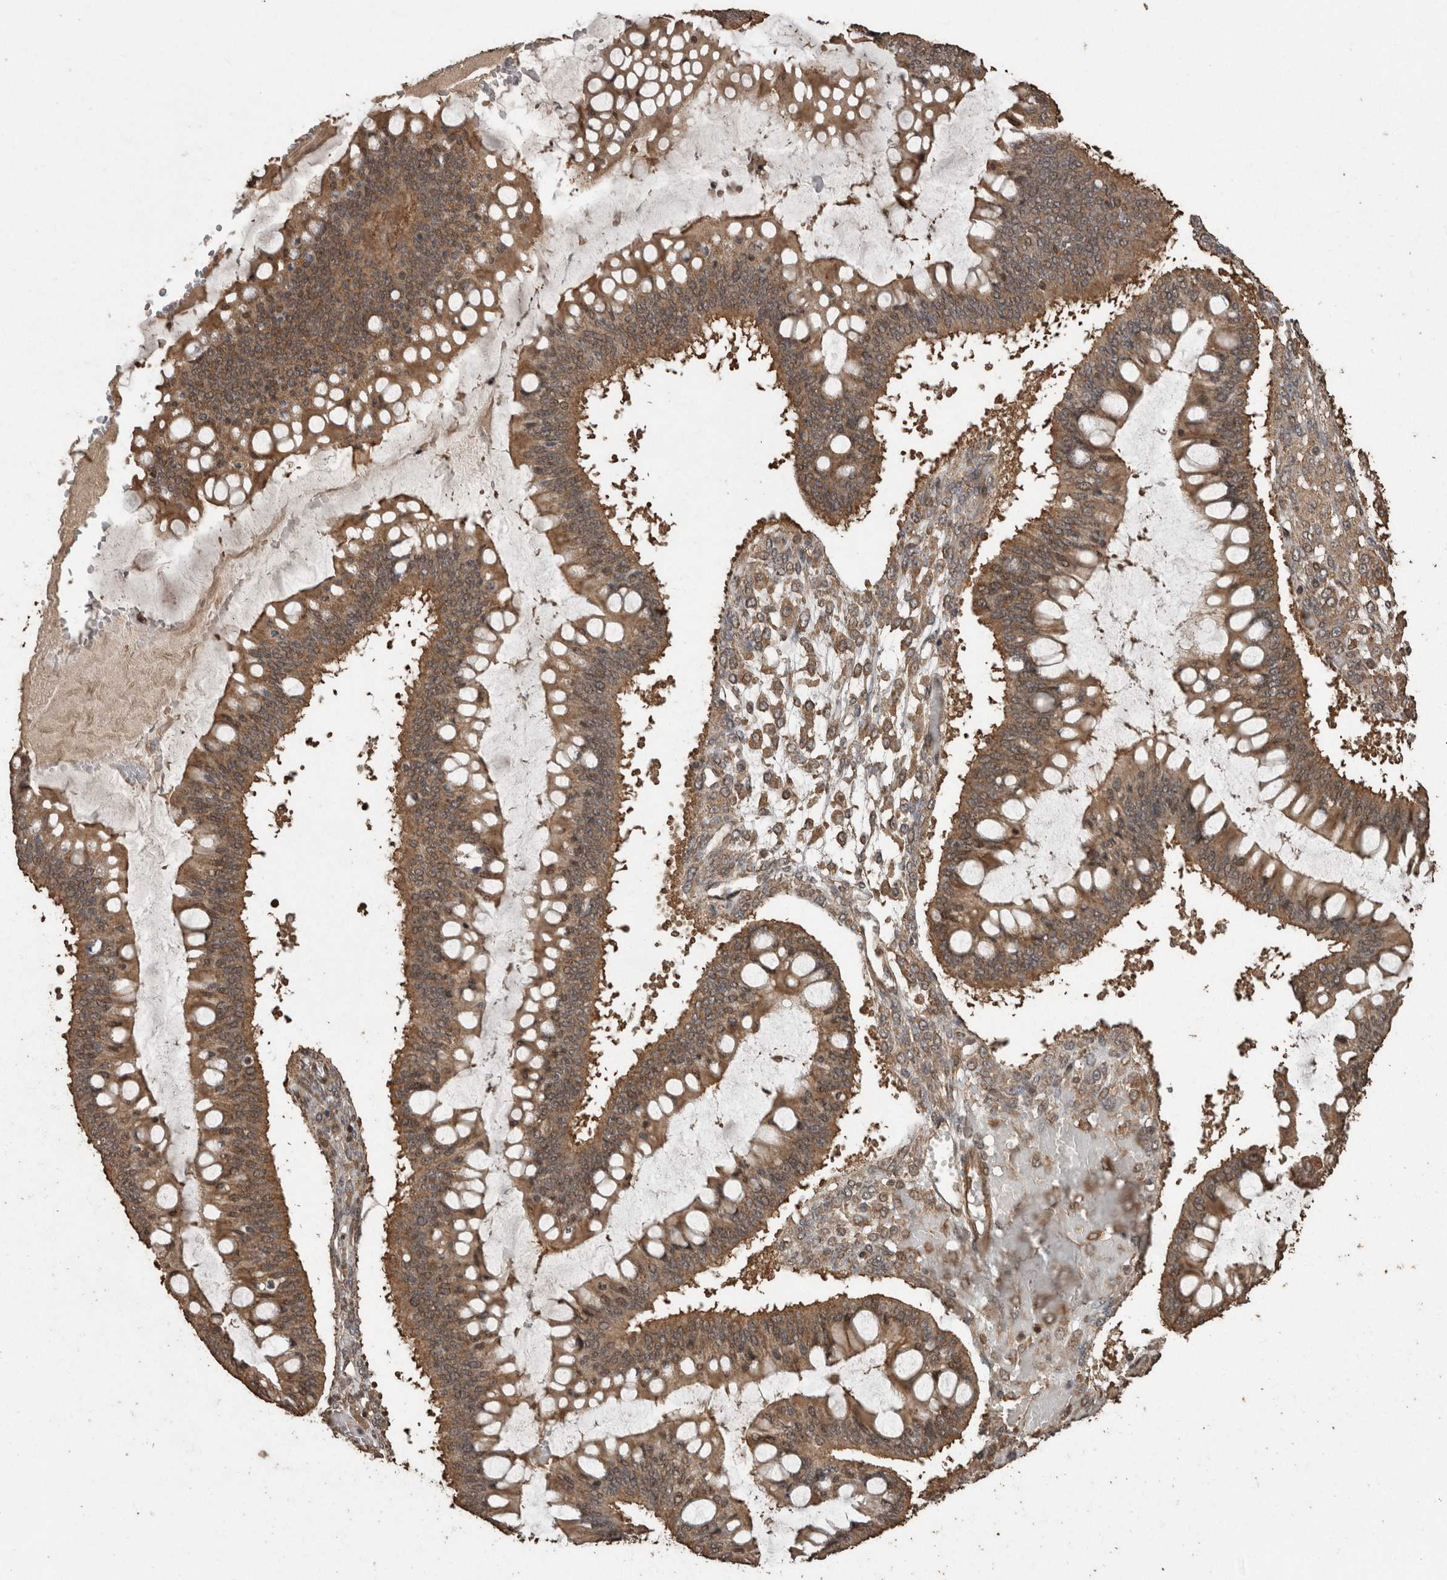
{"staining": {"intensity": "moderate", "quantity": ">75%", "location": "cytoplasmic/membranous"}, "tissue": "ovarian cancer", "cell_type": "Tumor cells", "image_type": "cancer", "snomed": [{"axis": "morphology", "description": "Cystadenocarcinoma, mucinous, NOS"}, {"axis": "topography", "description": "Ovary"}], "caption": "Immunohistochemistry (IHC) (DAB (3,3'-diaminobenzidine)) staining of ovarian mucinous cystadenocarcinoma demonstrates moderate cytoplasmic/membranous protein positivity in approximately >75% of tumor cells. The staining was performed using DAB (3,3'-diaminobenzidine), with brown indicating positive protein expression. Nuclei are stained blue with hematoxylin.", "gene": "PINK1", "patient": {"sex": "female", "age": 73}}